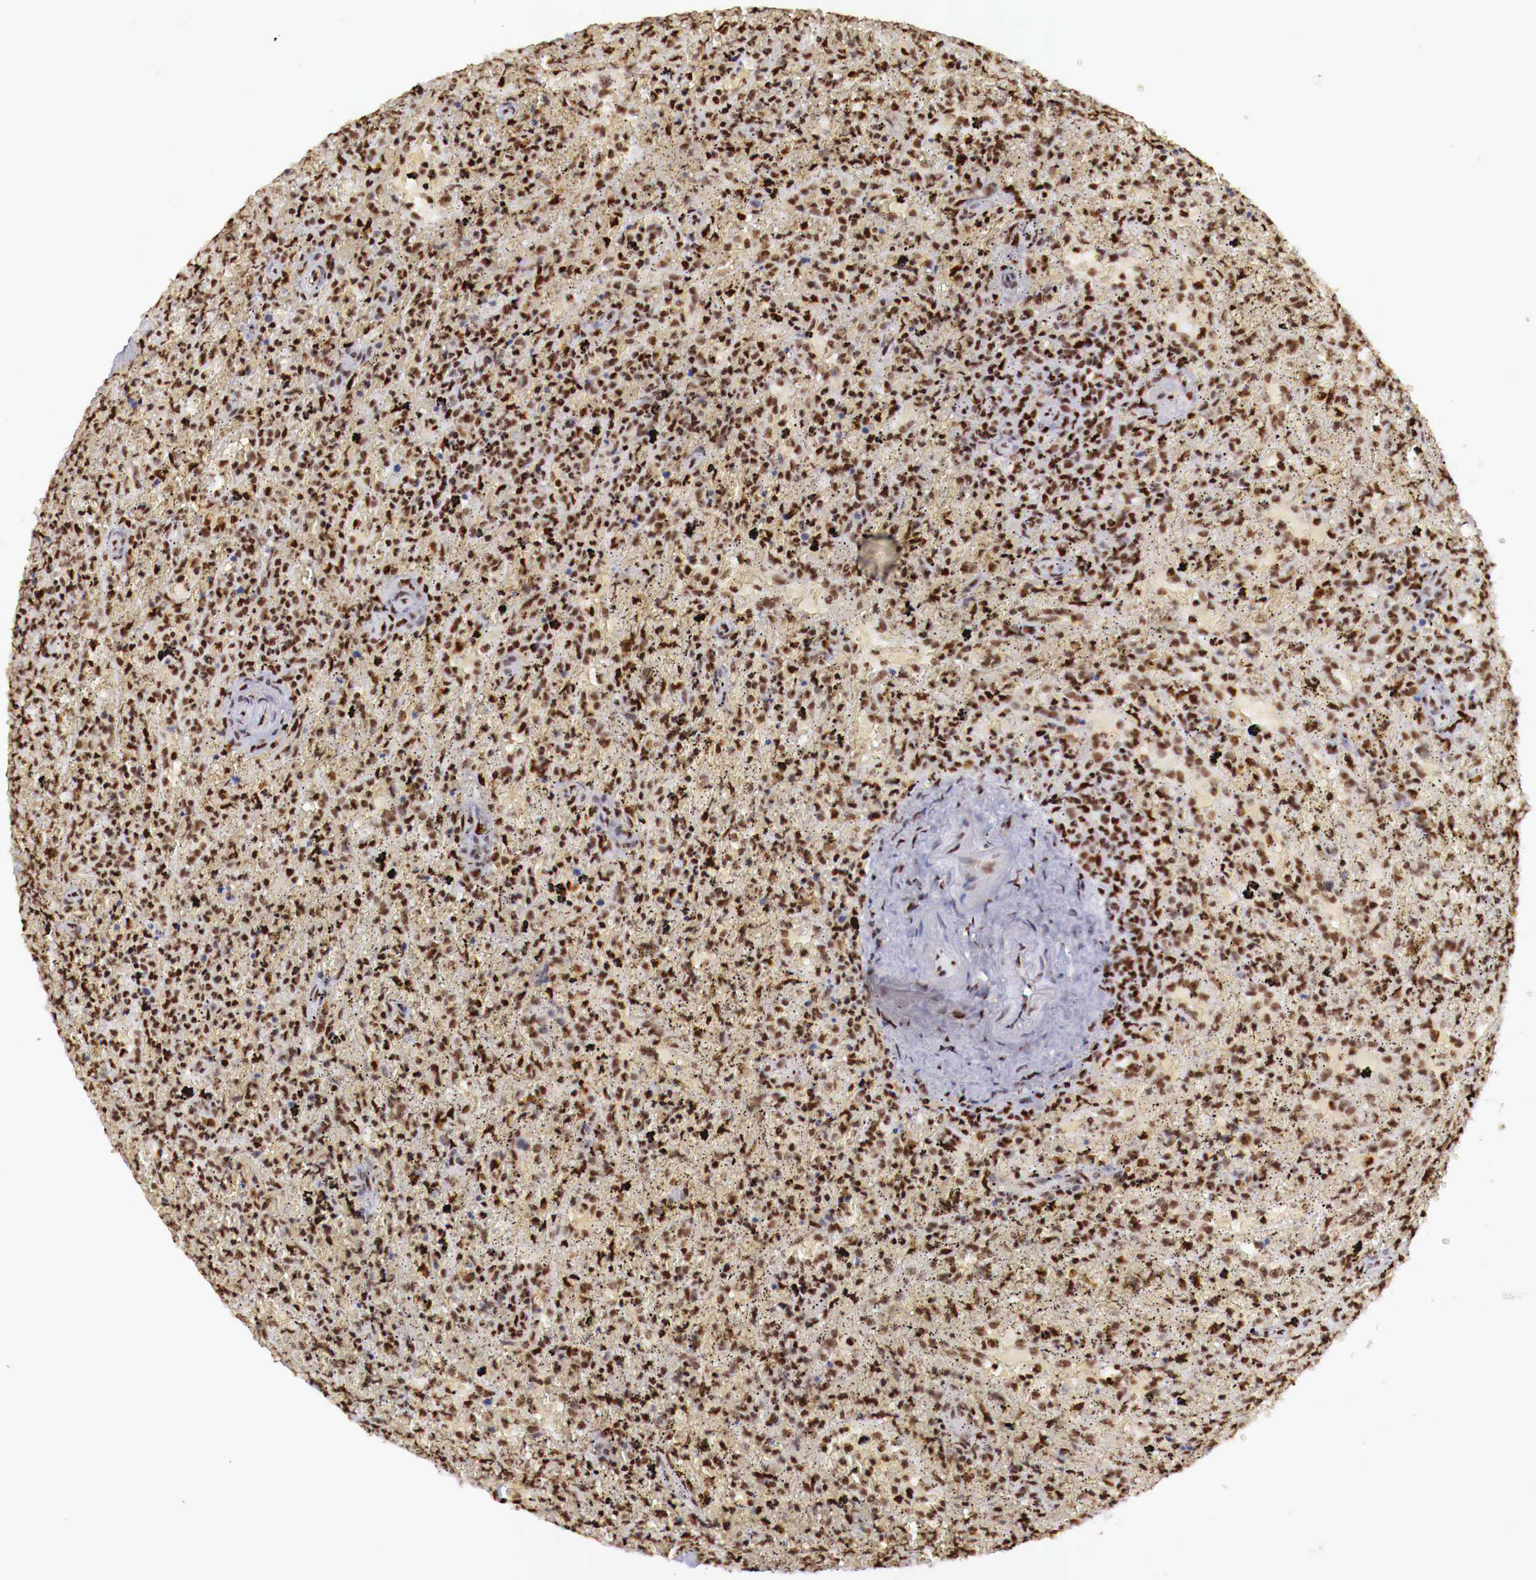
{"staining": {"intensity": "strong", "quantity": ">75%", "location": "cytoplasmic/membranous,nuclear"}, "tissue": "lymphoma", "cell_type": "Tumor cells", "image_type": "cancer", "snomed": [{"axis": "morphology", "description": "Malignant lymphoma, non-Hodgkin's type, High grade"}, {"axis": "topography", "description": "Spleen"}, {"axis": "topography", "description": "Lymph node"}], "caption": "A high-resolution image shows immunohistochemistry (IHC) staining of malignant lymphoma, non-Hodgkin's type (high-grade), which displays strong cytoplasmic/membranous and nuclear staining in approximately >75% of tumor cells.", "gene": "MAX", "patient": {"sex": "female", "age": 70}}